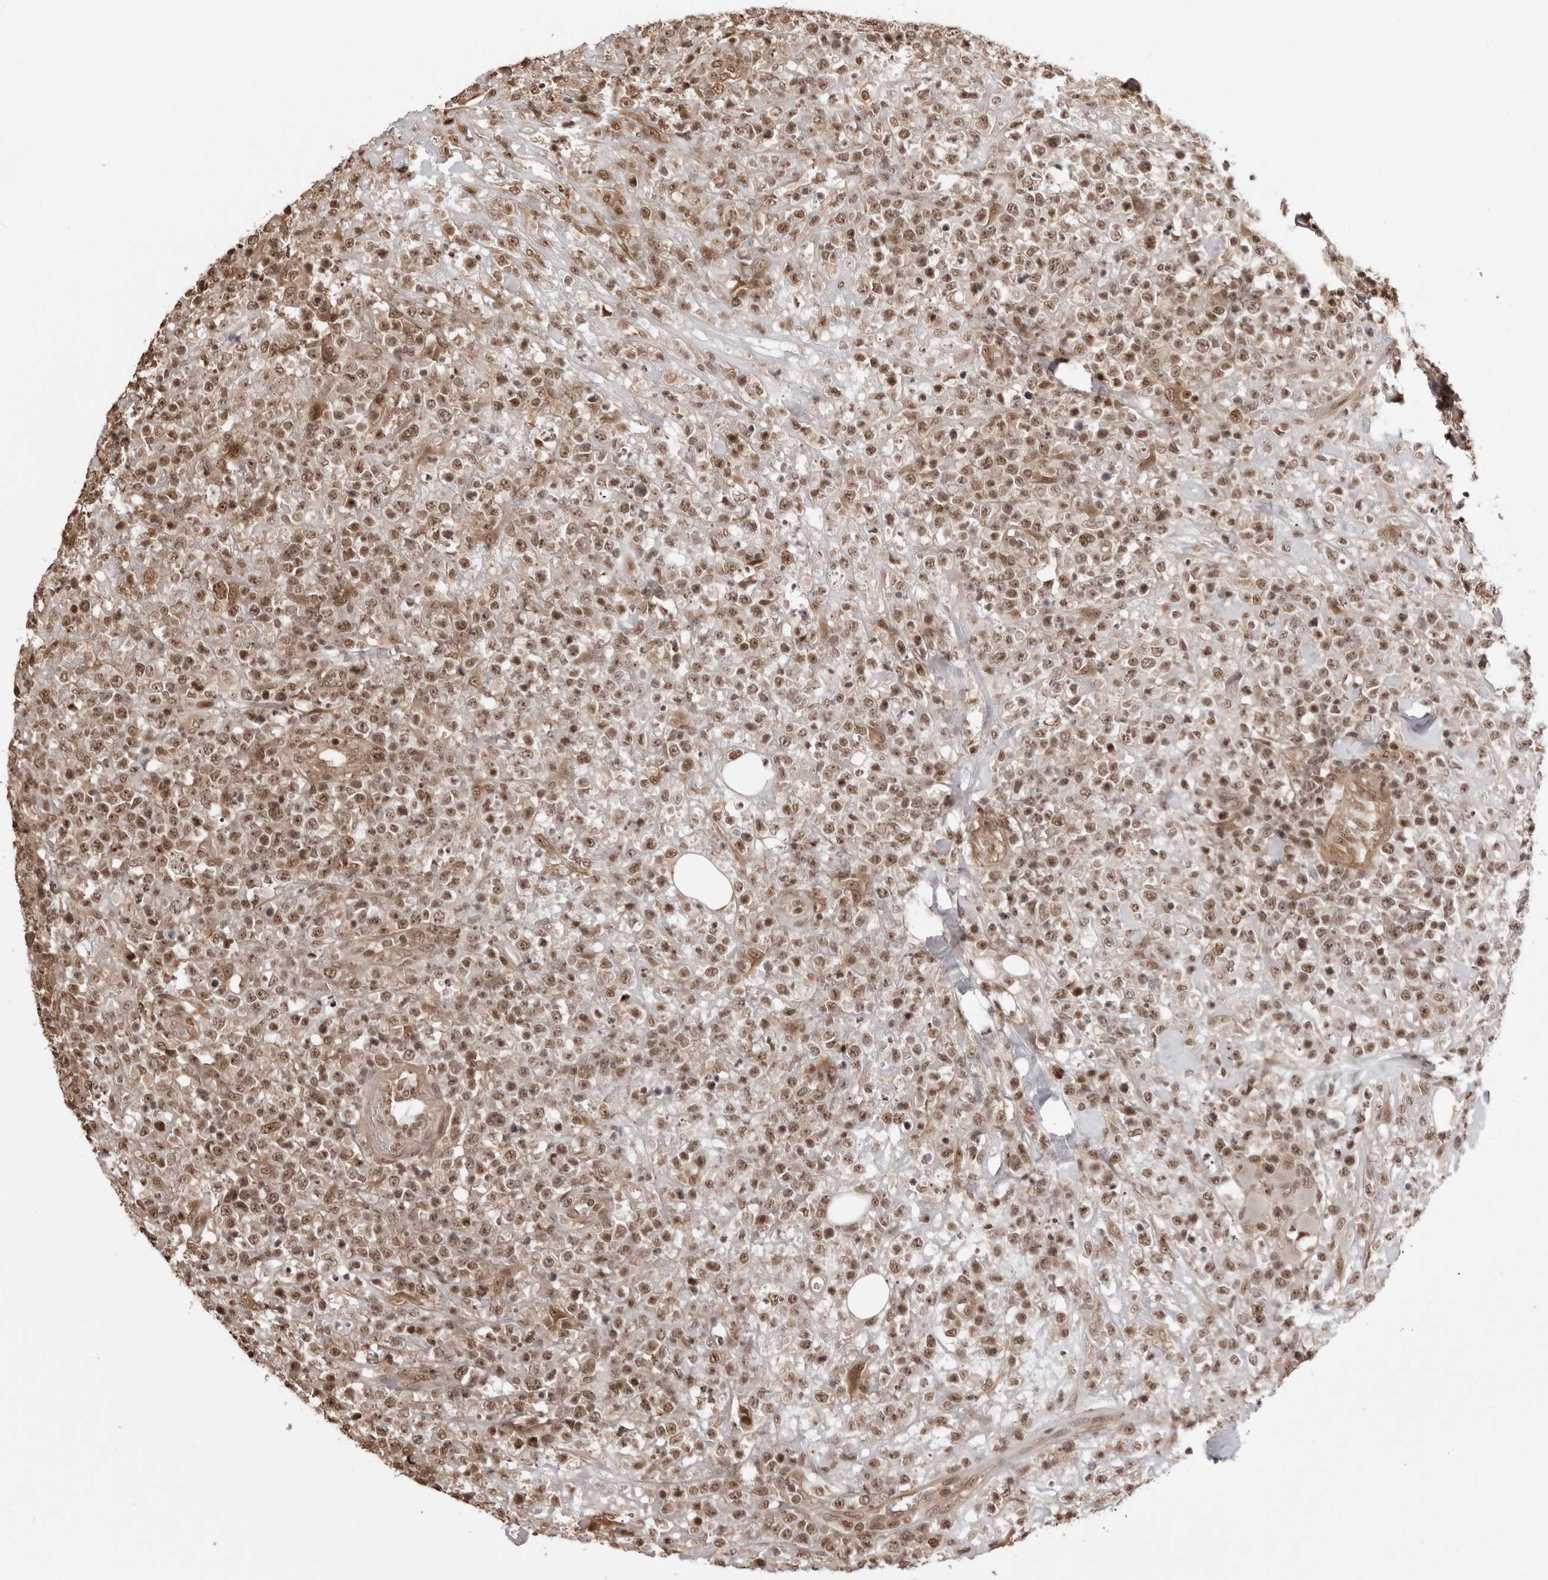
{"staining": {"intensity": "moderate", "quantity": ">75%", "location": "nuclear"}, "tissue": "lymphoma", "cell_type": "Tumor cells", "image_type": "cancer", "snomed": [{"axis": "morphology", "description": "Malignant lymphoma, non-Hodgkin's type, High grade"}, {"axis": "topography", "description": "Colon"}], "caption": "The photomicrograph shows immunohistochemical staining of high-grade malignant lymphoma, non-Hodgkin's type. There is moderate nuclear positivity is present in approximately >75% of tumor cells.", "gene": "SDE2", "patient": {"sex": "female", "age": 53}}